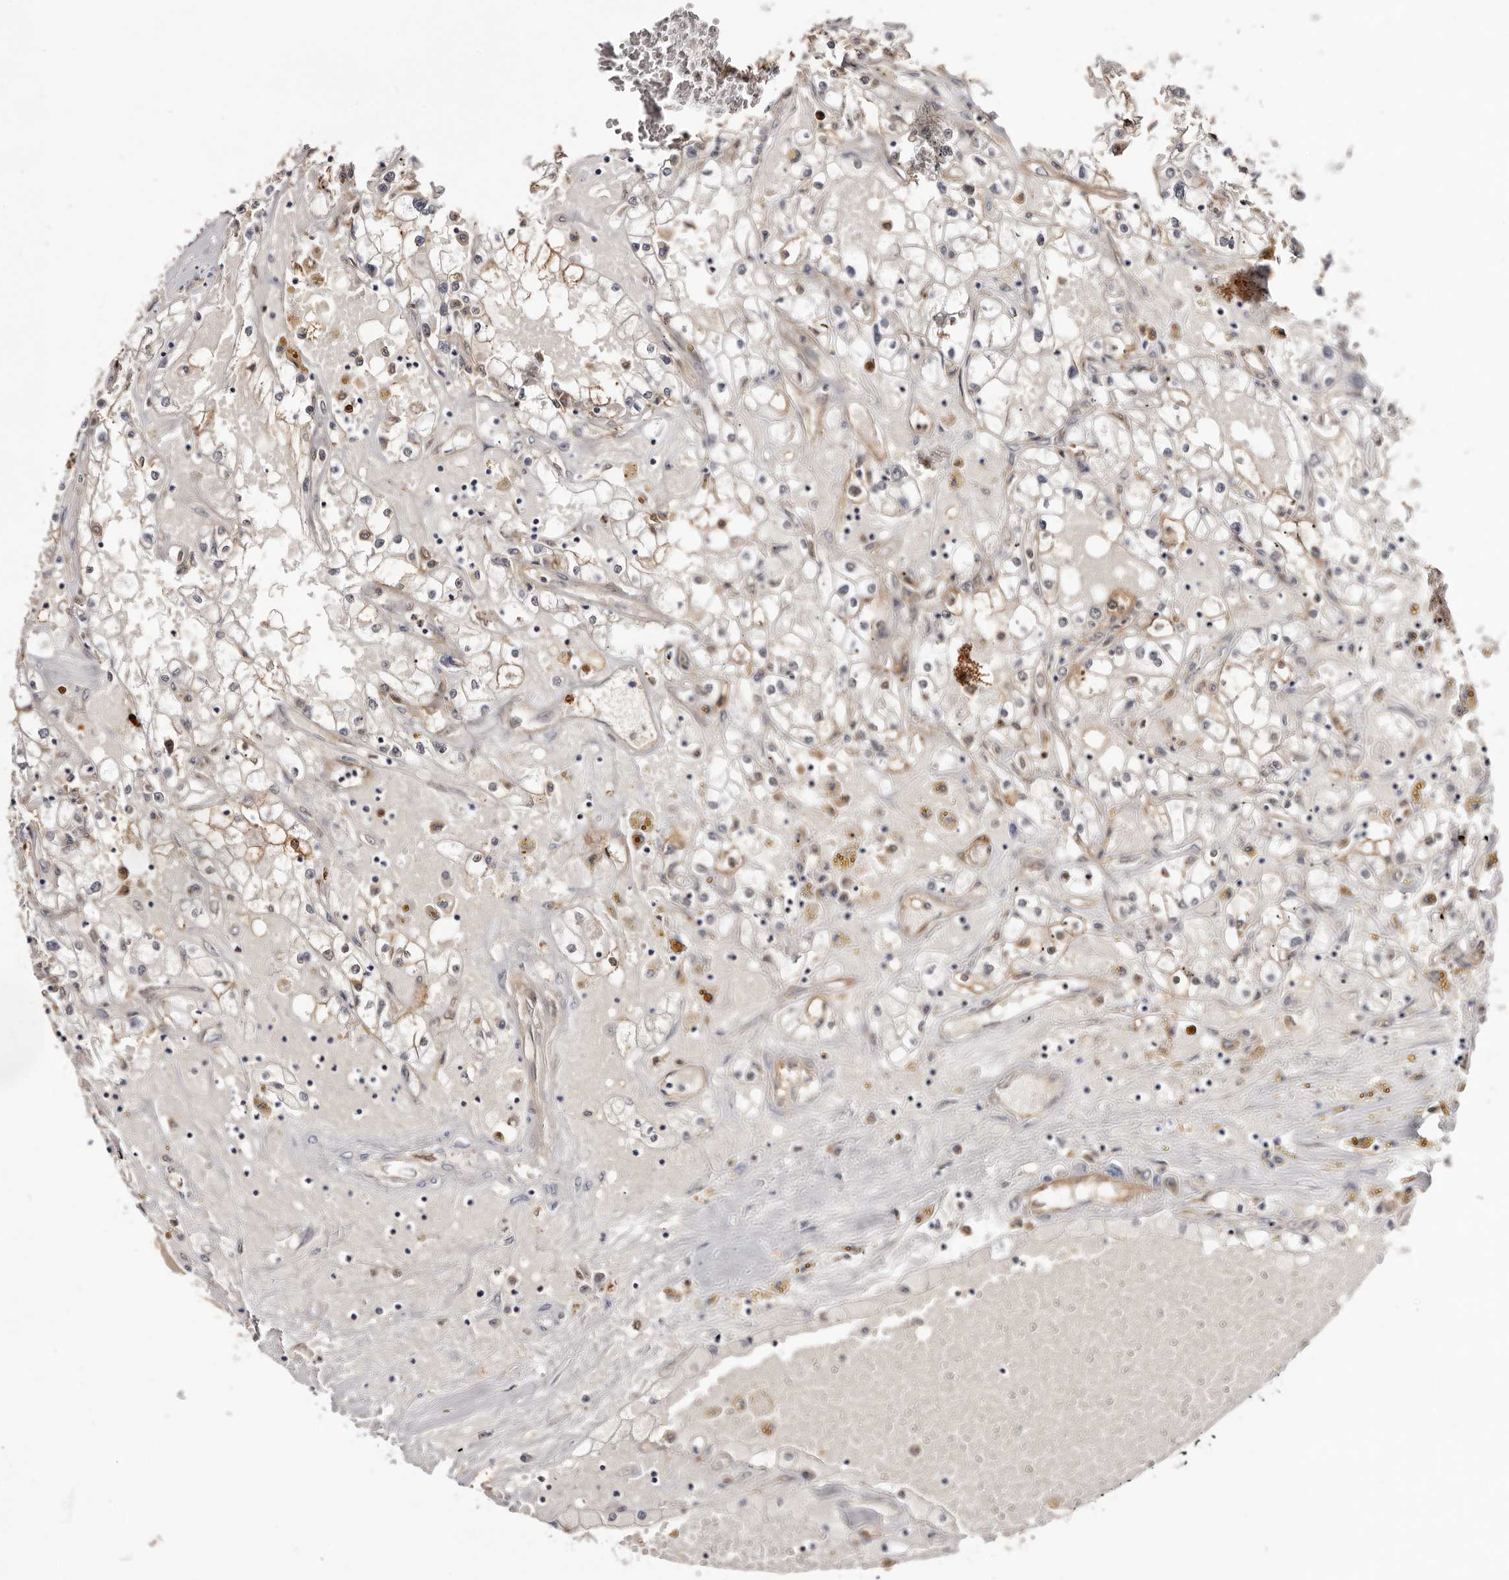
{"staining": {"intensity": "moderate", "quantity": "25%-75%", "location": "cytoplasmic/membranous"}, "tissue": "renal cancer", "cell_type": "Tumor cells", "image_type": "cancer", "snomed": [{"axis": "morphology", "description": "Adenocarcinoma, NOS"}, {"axis": "topography", "description": "Kidney"}], "caption": "High-power microscopy captured an immunohistochemistry (IHC) image of adenocarcinoma (renal), revealing moderate cytoplasmic/membranous expression in approximately 25%-75% of tumor cells.", "gene": "TP53I3", "patient": {"sex": "male", "age": 56}}